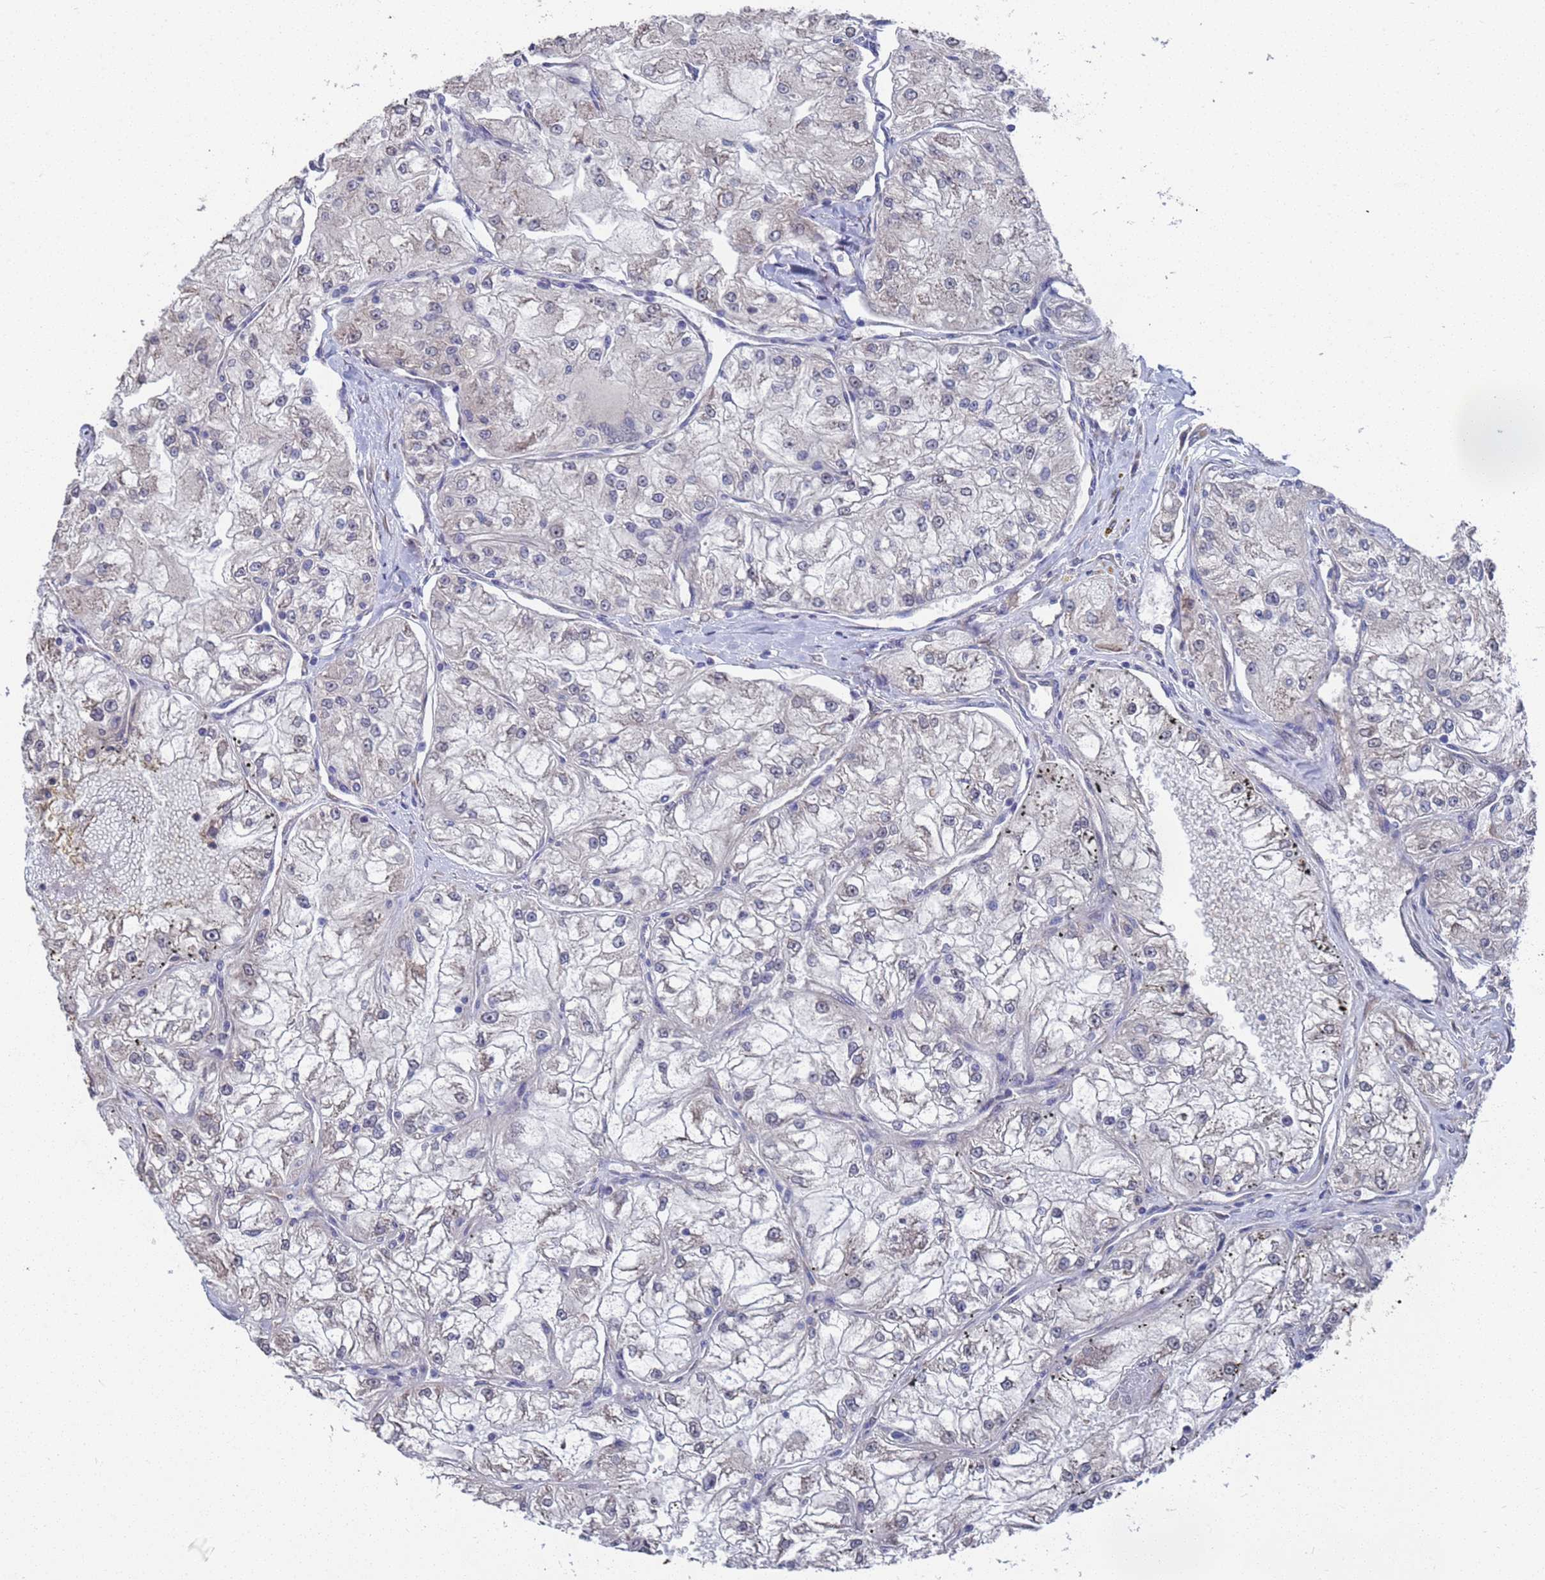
{"staining": {"intensity": "negative", "quantity": "none", "location": "none"}, "tissue": "renal cancer", "cell_type": "Tumor cells", "image_type": "cancer", "snomed": [{"axis": "morphology", "description": "Adenocarcinoma, NOS"}, {"axis": "topography", "description": "Kidney"}], "caption": "DAB (3,3'-diaminobenzidine) immunohistochemical staining of renal cancer (adenocarcinoma) reveals no significant positivity in tumor cells. (DAB (3,3'-diaminobenzidine) immunohistochemistry (IHC), high magnification).", "gene": "CFAP119", "patient": {"sex": "female", "age": 72}}